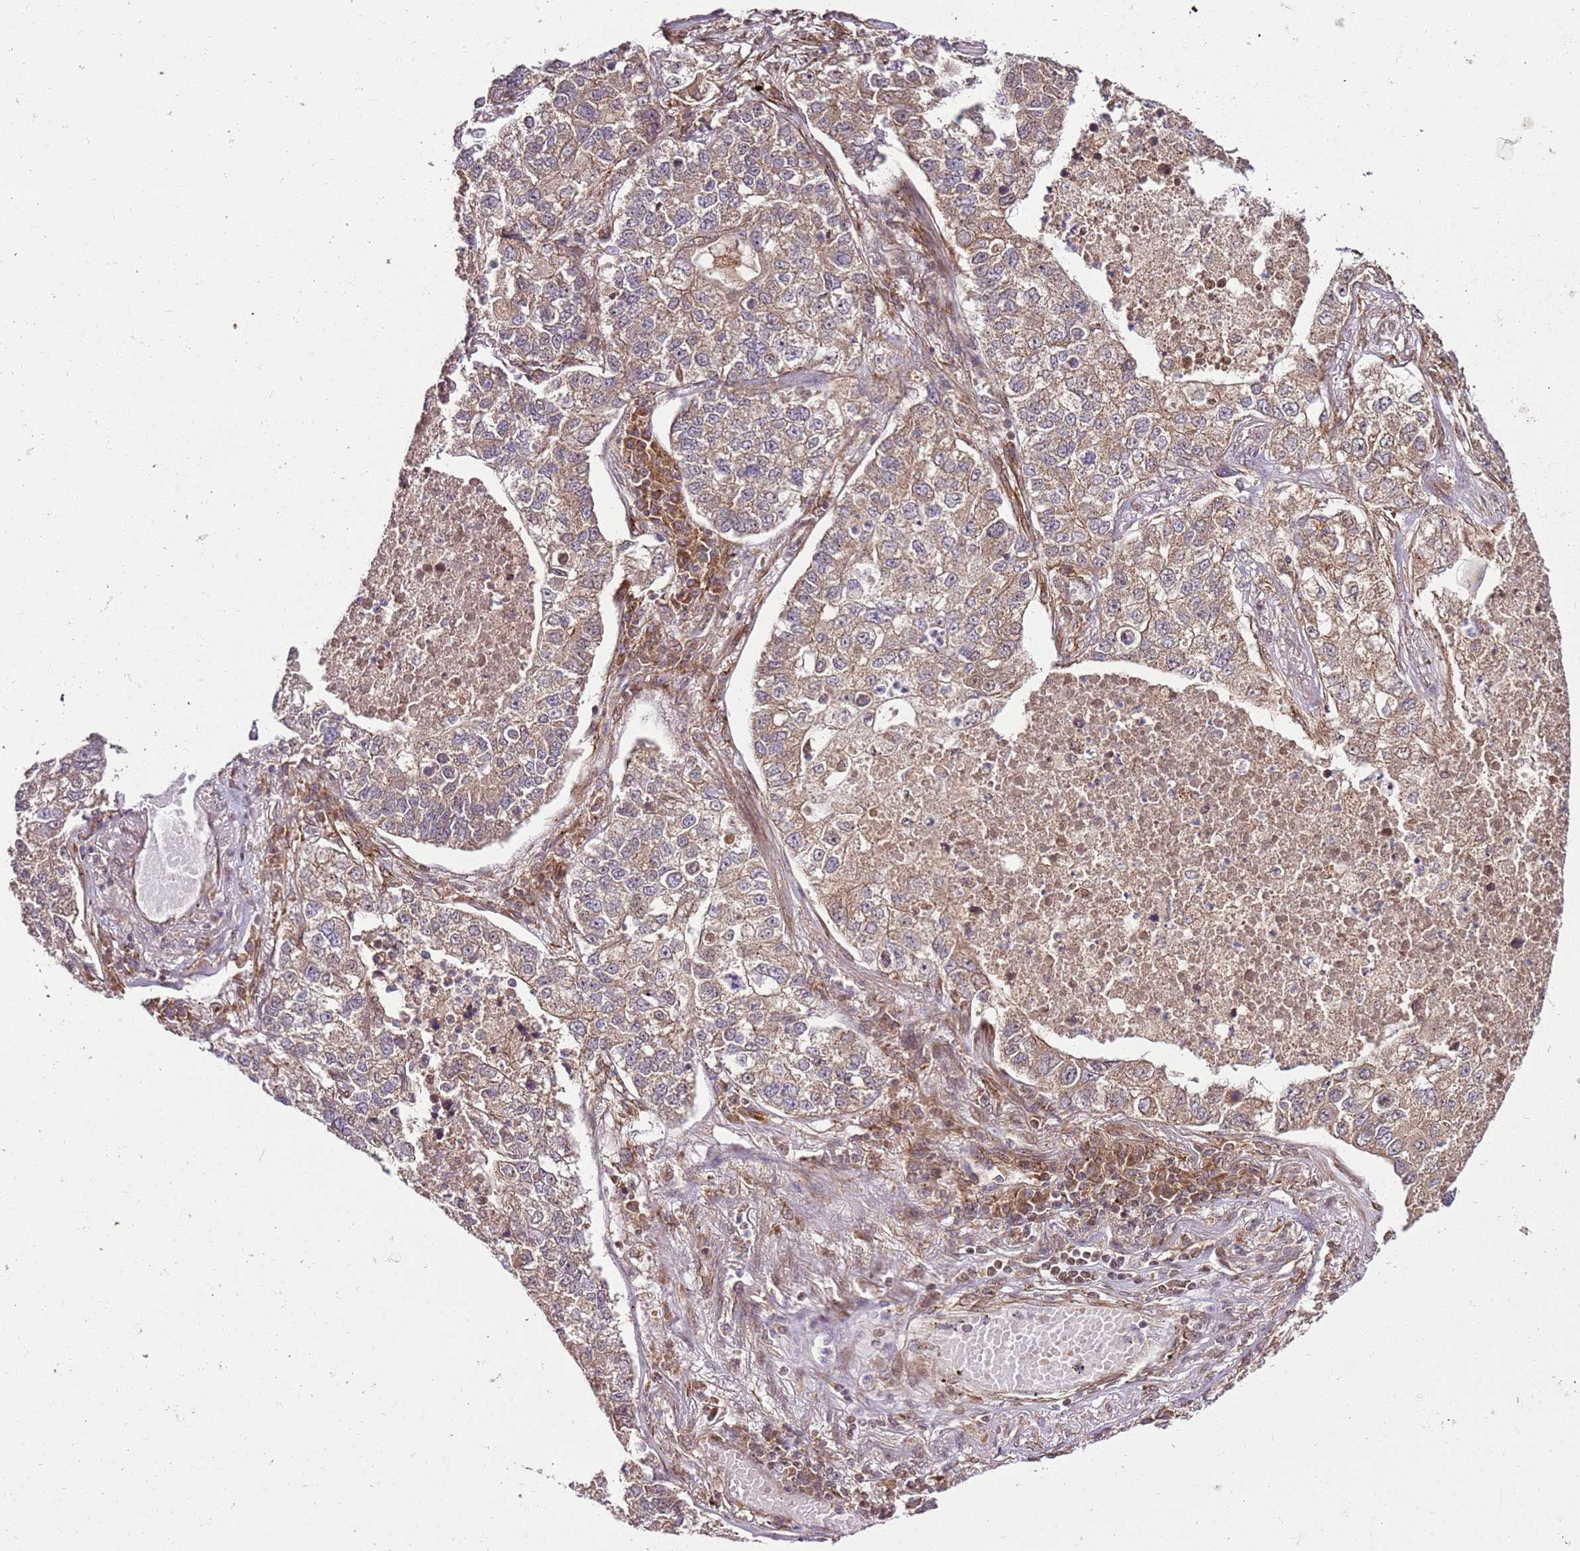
{"staining": {"intensity": "moderate", "quantity": ">75%", "location": "cytoplasmic/membranous"}, "tissue": "lung cancer", "cell_type": "Tumor cells", "image_type": "cancer", "snomed": [{"axis": "morphology", "description": "Adenocarcinoma, NOS"}, {"axis": "topography", "description": "Lung"}], "caption": "Lung cancer (adenocarcinoma) was stained to show a protein in brown. There is medium levels of moderate cytoplasmic/membranous expression in about >75% of tumor cells. (DAB (3,3'-diaminobenzidine) IHC, brown staining for protein, blue staining for nuclei).", "gene": "RASA3", "patient": {"sex": "male", "age": 49}}